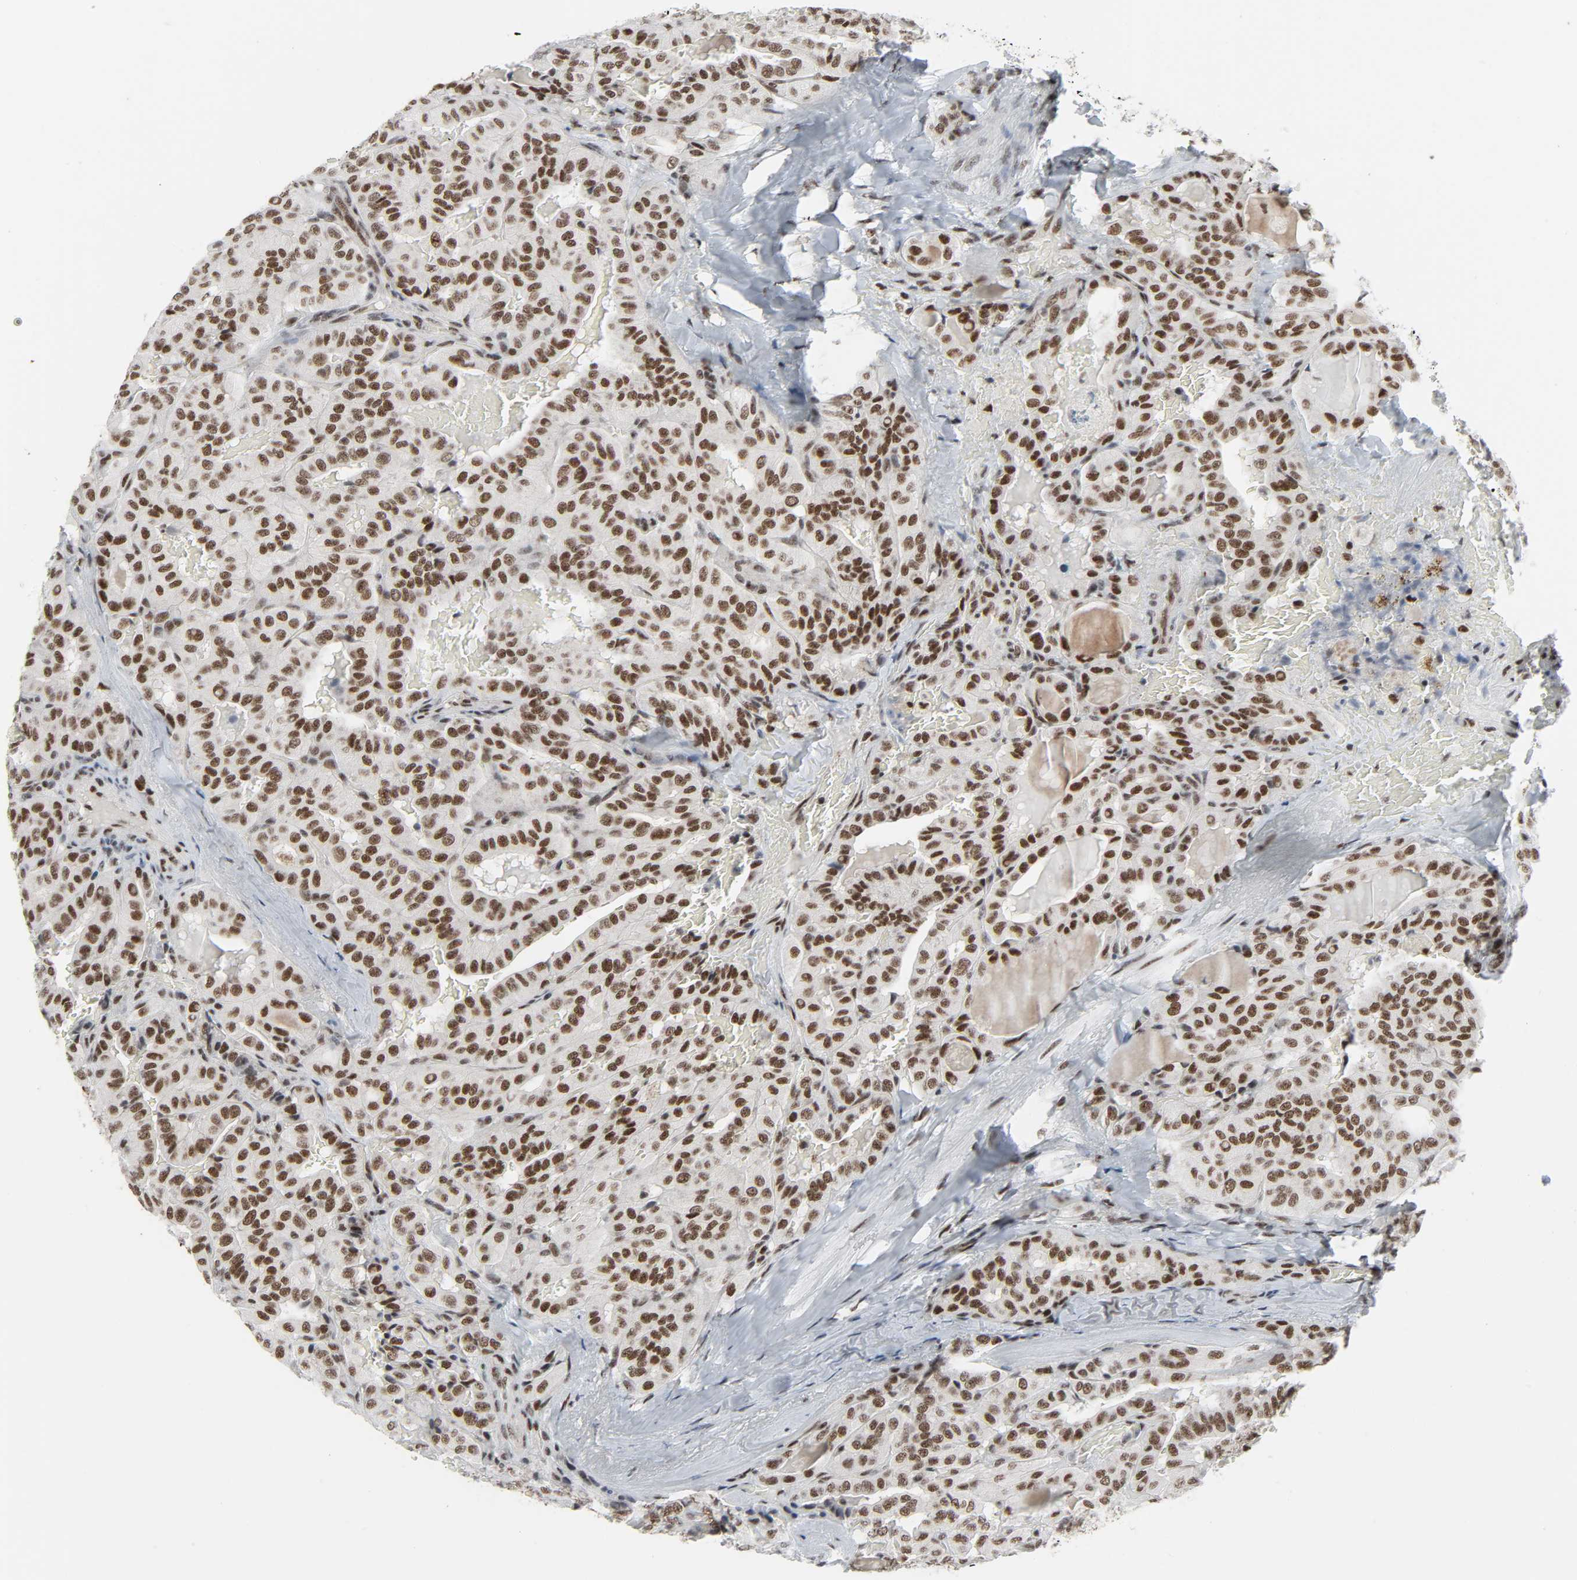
{"staining": {"intensity": "strong", "quantity": ">75%", "location": "nuclear"}, "tissue": "thyroid cancer", "cell_type": "Tumor cells", "image_type": "cancer", "snomed": [{"axis": "morphology", "description": "Papillary adenocarcinoma, NOS"}, {"axis": "topography", "description": "Thyroid gland"}], "caption": "Protein staining shows strong nuclear staining in about >75% of tumor cells in thyroid papillary adenocarcinoma. (DAB (3,3'-diaminobenzidine) IHC, brown staining for protein, blue staining for nuclei).", "gene": "CDK7", "patient": {"sex": "male", "age": 77}}